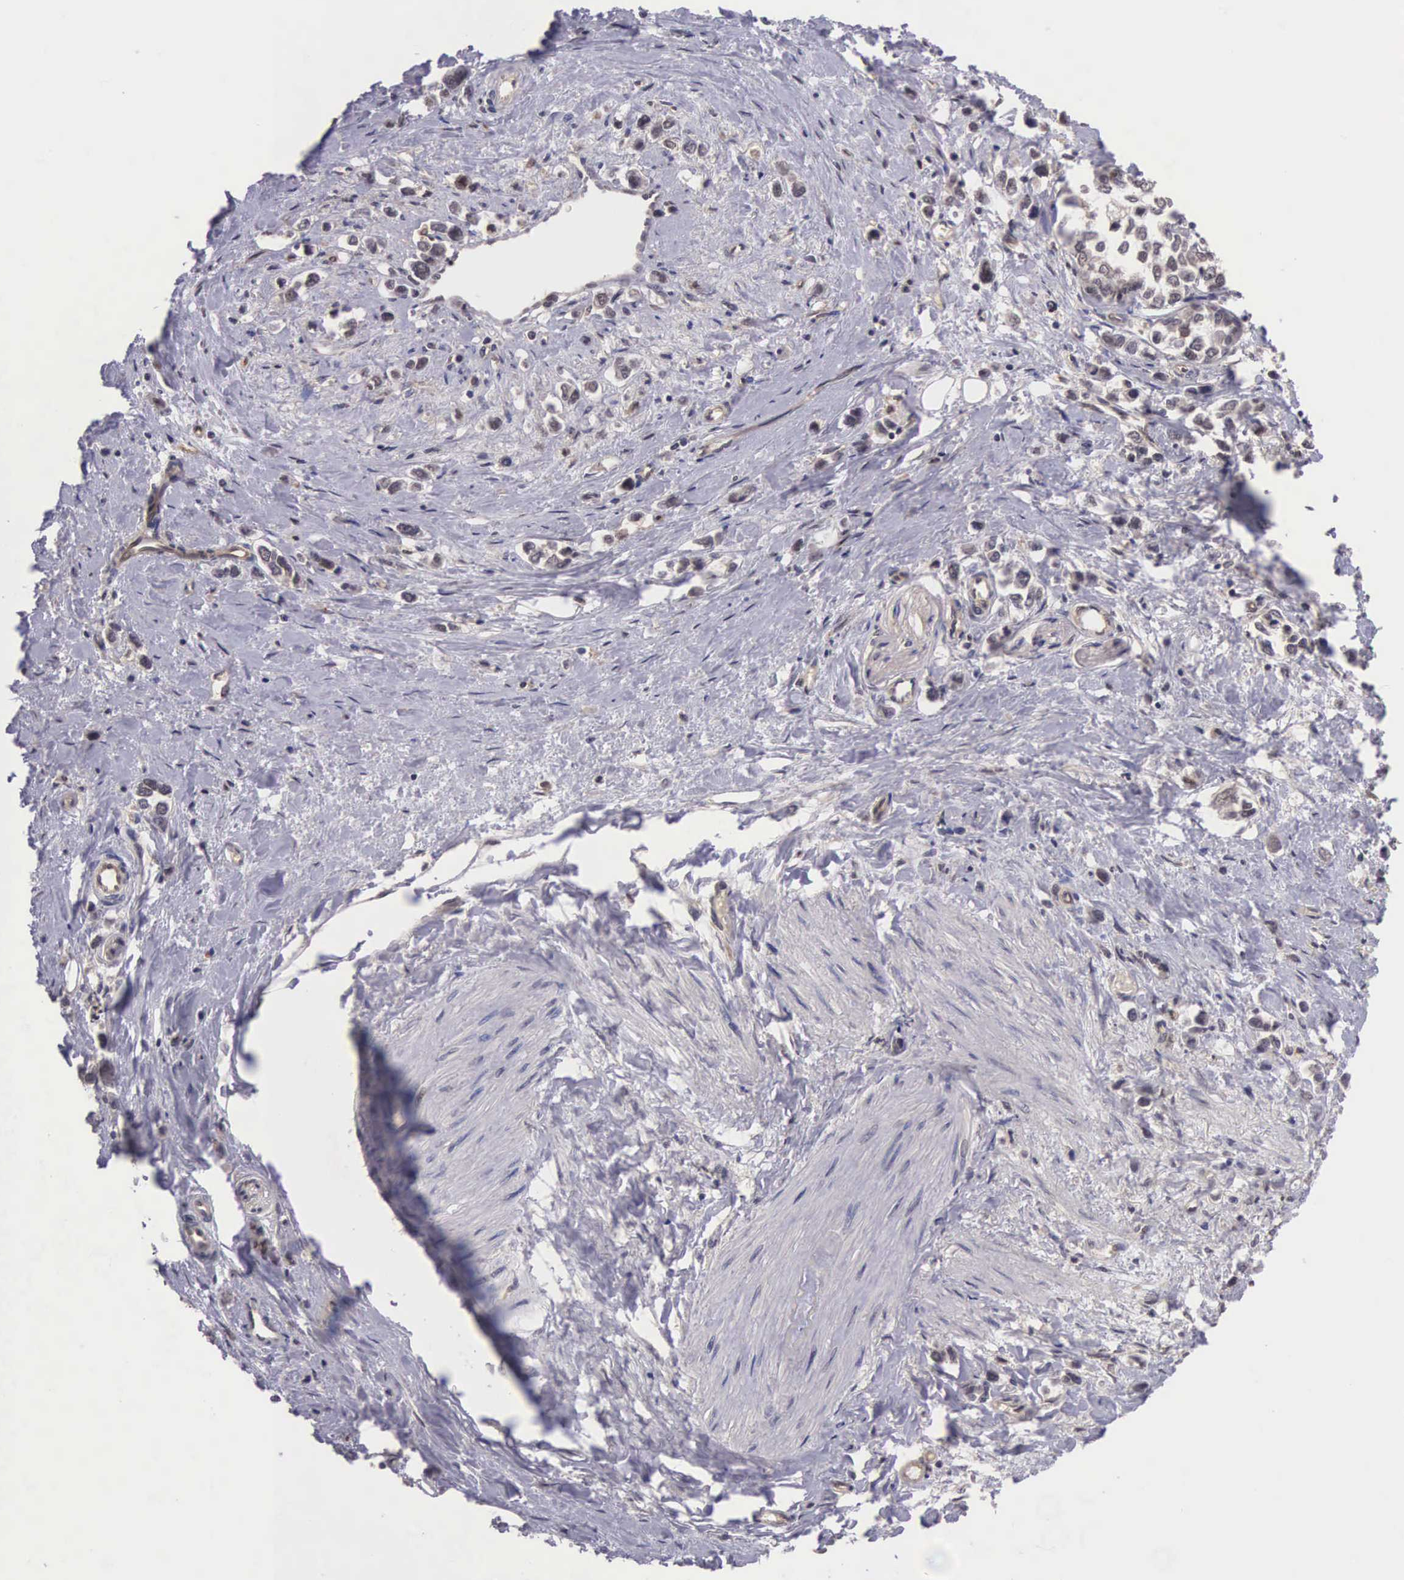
{"staining": {"intensity": "weak", "quantity": ">75%", "location": "cytoplasmic/membranous"}, "tissue": "stomach cancer", "cell_type": "Tumor cells", "image_type": "cancer", "snomed": [{"axis": "morphology", "description": "Adenocarcinoma, NOS"}, {"axis": "topography", "description": "Stomach, upper"}], "caption": "Adenocarcinoma (stomach) tissue exhibits weak cytoplasmic/membranous expression in approximately >75% of tumor cells Immunohistochemistry stains the protein in brown and the nuclei are stained blue.", "gene": "VASH1", "patient": {"sex": "male", "age": 76}}